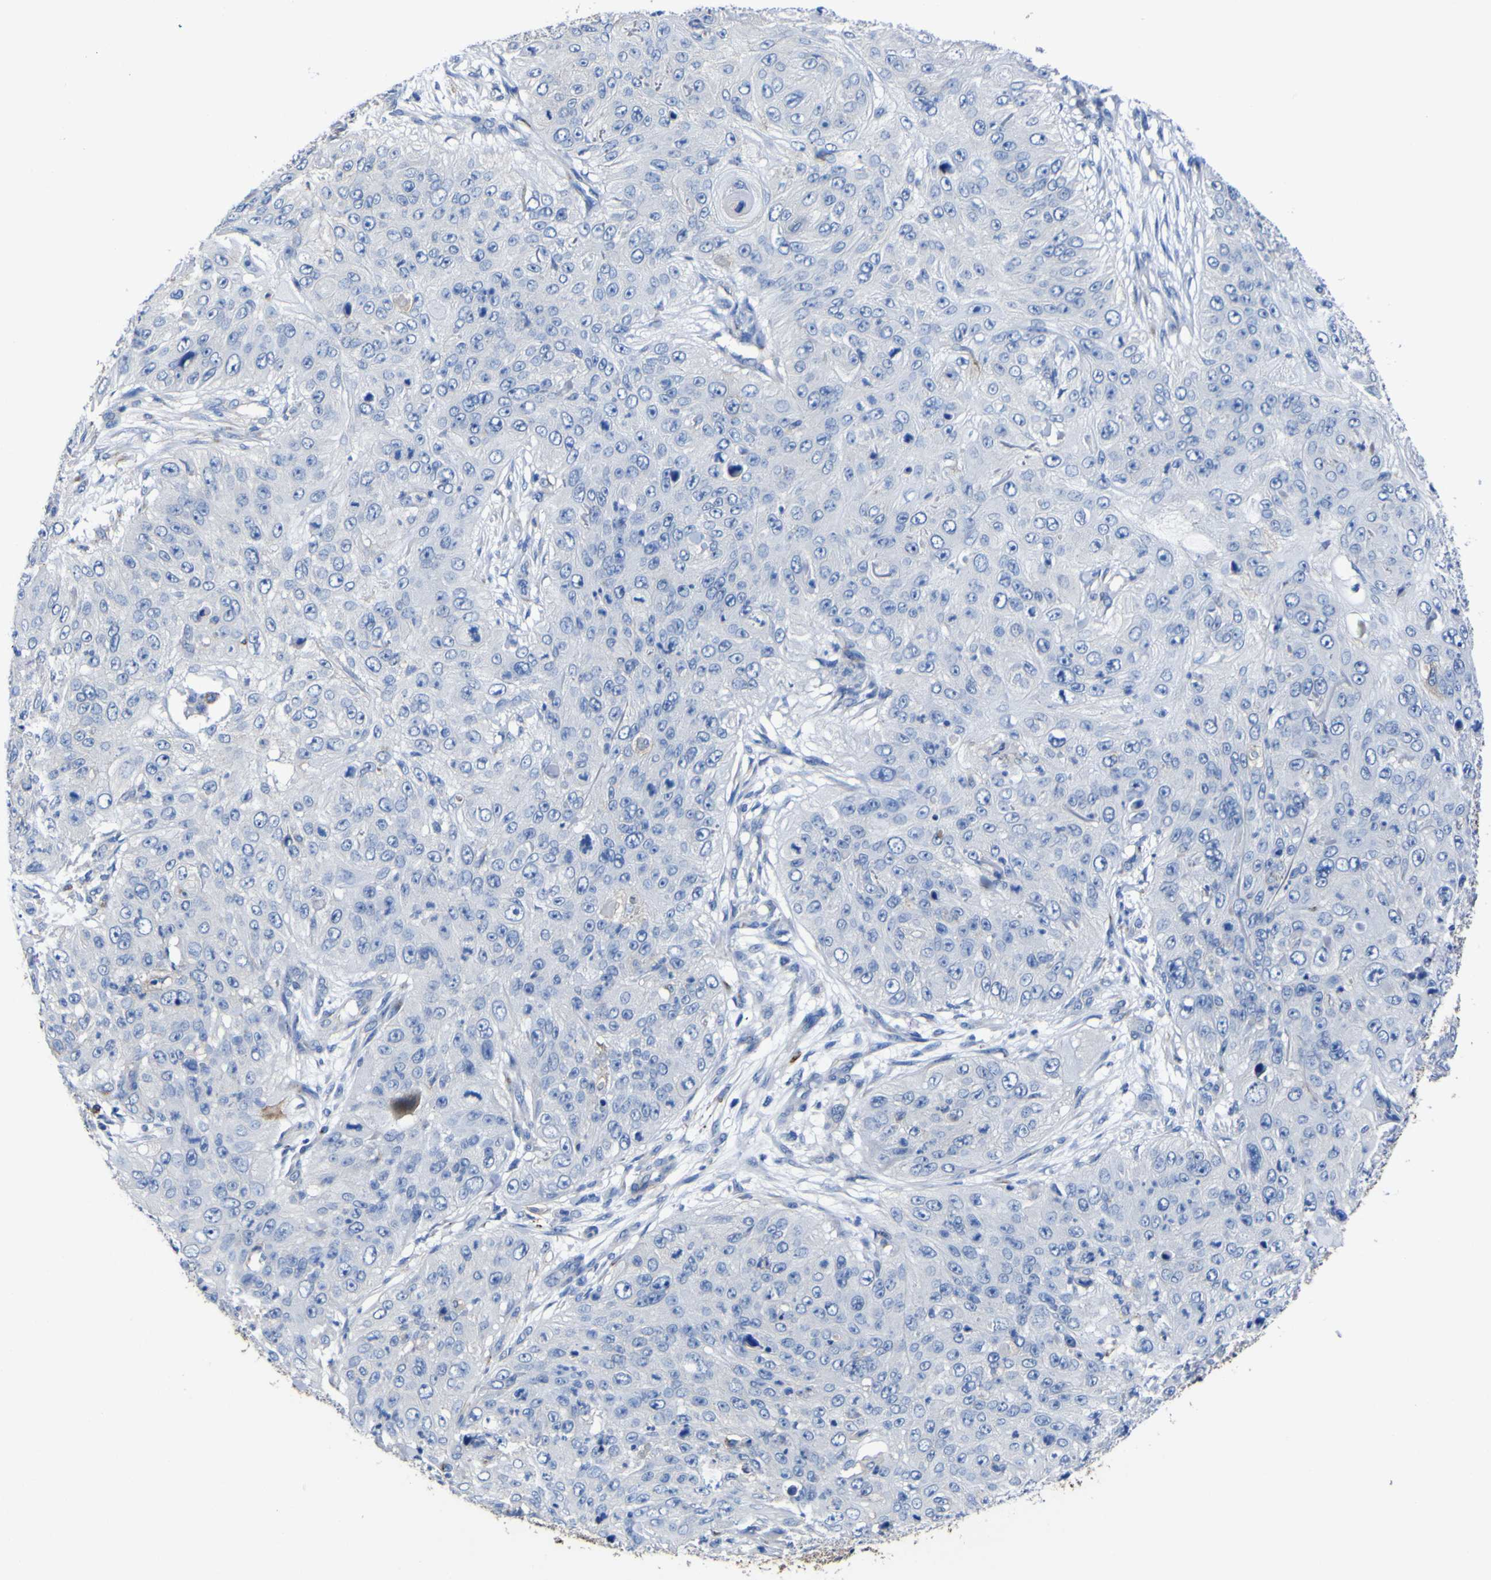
{"staining": {"intensity": "negative", "quantity": "none", "location": "none"}, "tissue": "skin cancer", "cell_type": "Tumor cells", "image_type": "cancer", "snomed": [{"axis": "morphology", "description": "Squamous cell carcinoma, NOS"}, {"axis": "topography", "description": "Skin"}], "caption": "There is no significant staining in tumor cells of skin cancer.", "gene": "AGO4", "patient": {"sex": "female", "age": 80}}